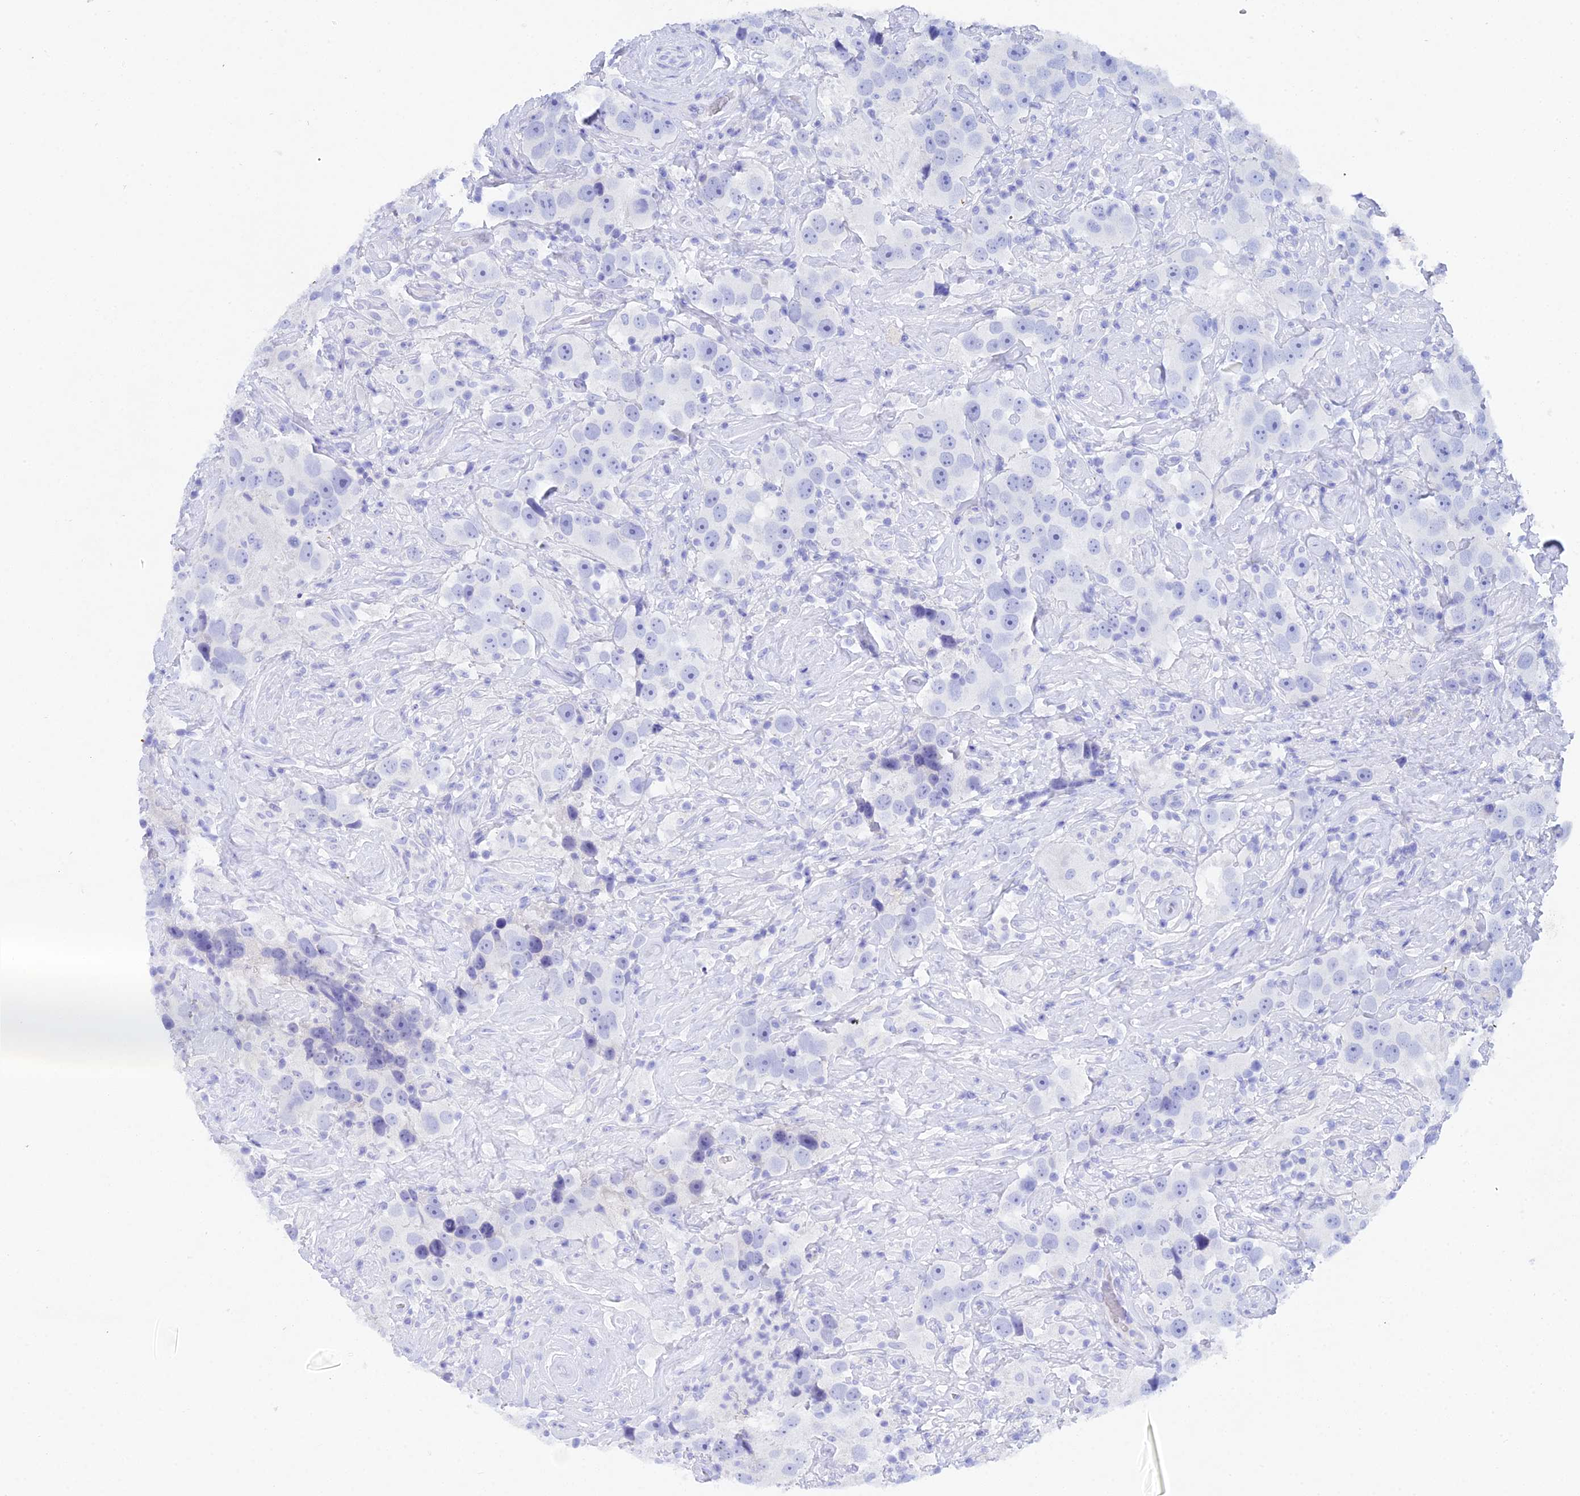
{"staining": {"intensity": "negative", "quantity": "none", "location": "none"}, "tissue": "testis cancer", "cell_type": "Tumor cells", "image_type": "cancer", "snomed": [{"axis": "morphology", "description": "Seminoma, NOS"}, {"axis": "topography", "description": "Testis"}], "caption": "Immunohistochemistry (IHC) micrograph of neoplastic tissue: seminoma (testis) stained with DAB (3,3'-diaminobenzidine) exhibits no significant protein expression in tumor cells.", "gene": "REG1A", "patient": {"sex": "male", "age": 49}}